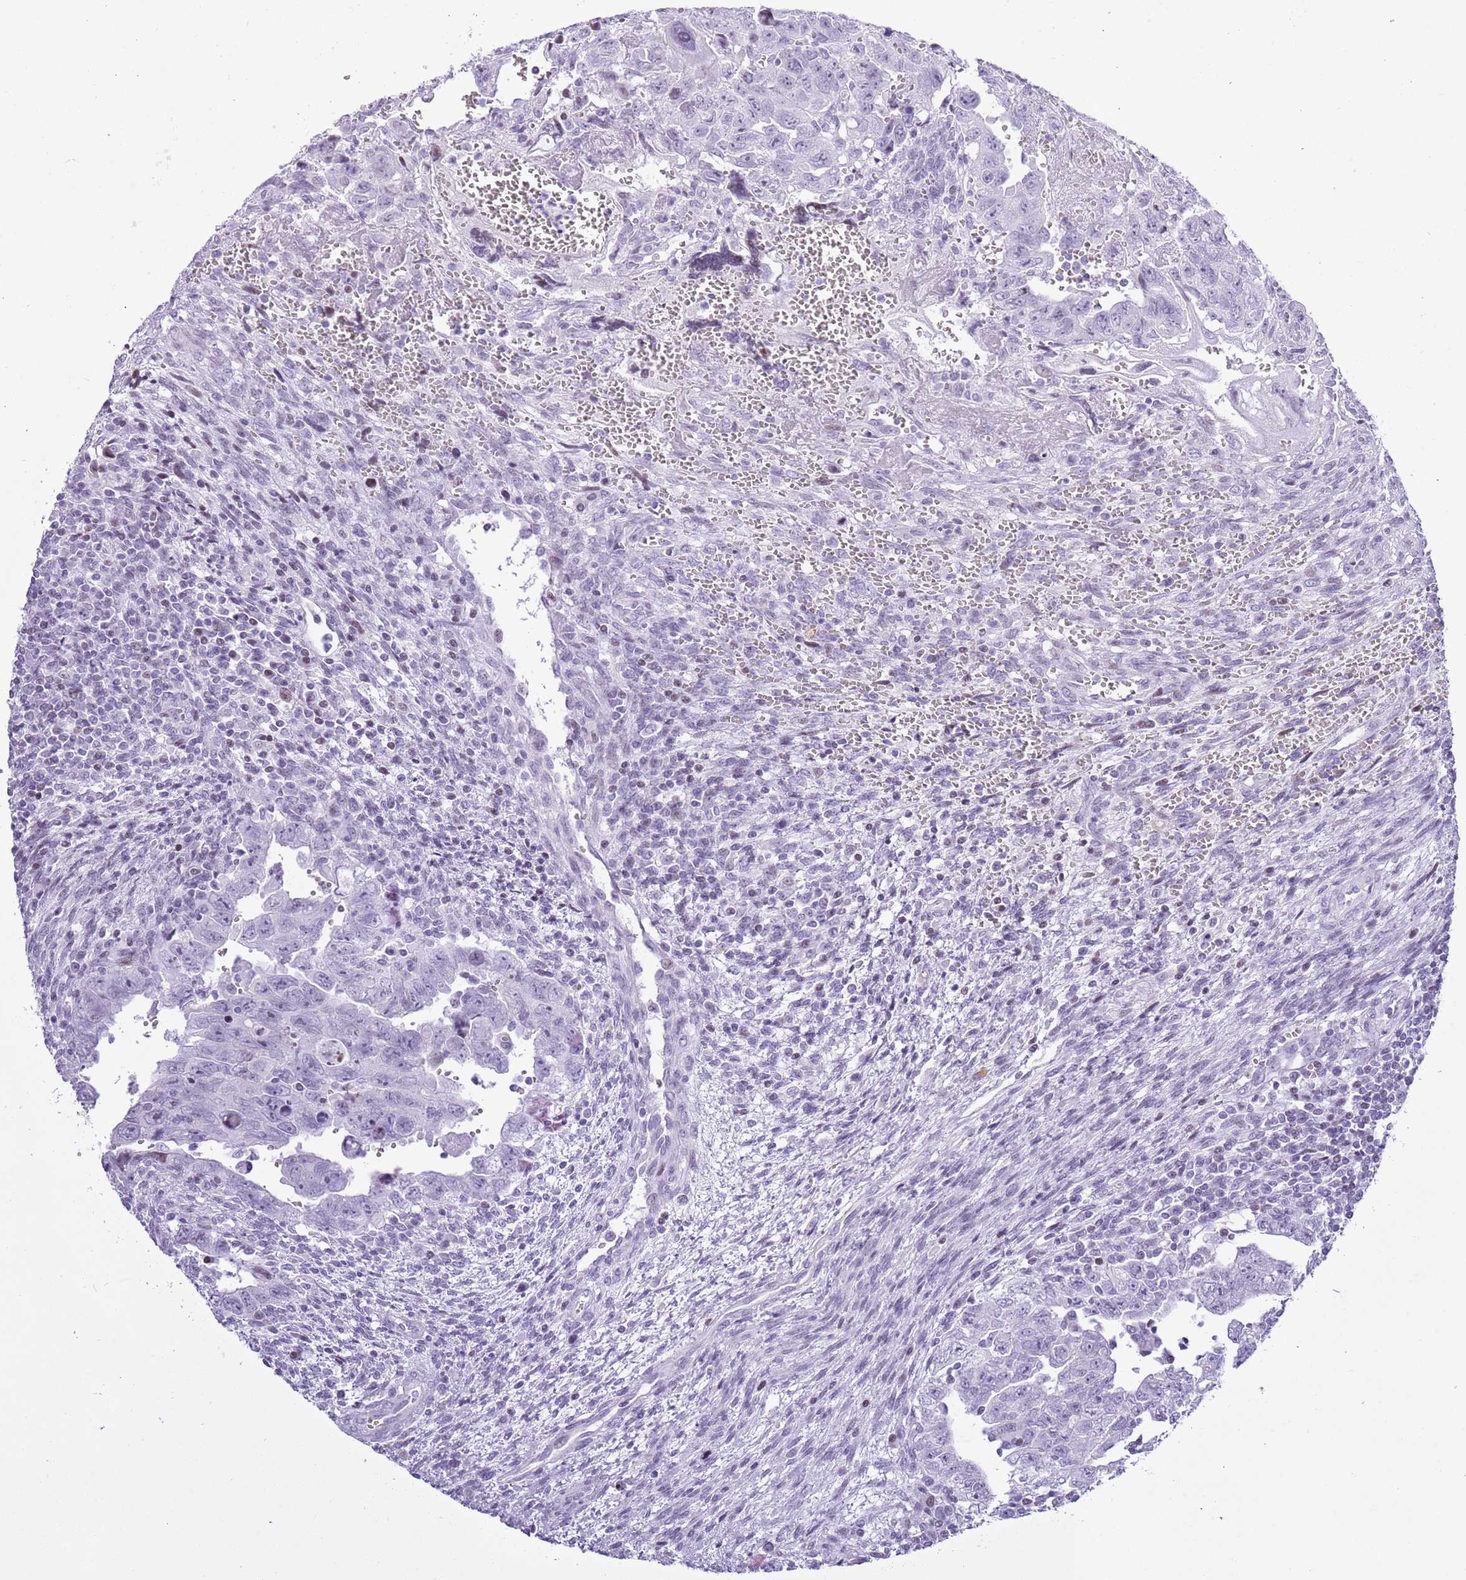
{"staining": {"intensity": "negative", "quantity": "none", "location": "none"}, "tissue": "testis cancer", "cell_type": "Tumor cells", "image_type": "cancer", "snomed": [{"axis": "morphology", "description": "Carcinoma, Embryonal, NOS"}, {"axis": "topography", "description": "Testis"}], "caption": "An immunohistochemistry photomicrograph of testis cancer is shown. There is no staining in tumor cells of testis cancer.", "gene": "ASIP", "patient": {"sex": "male", "age": 28}}